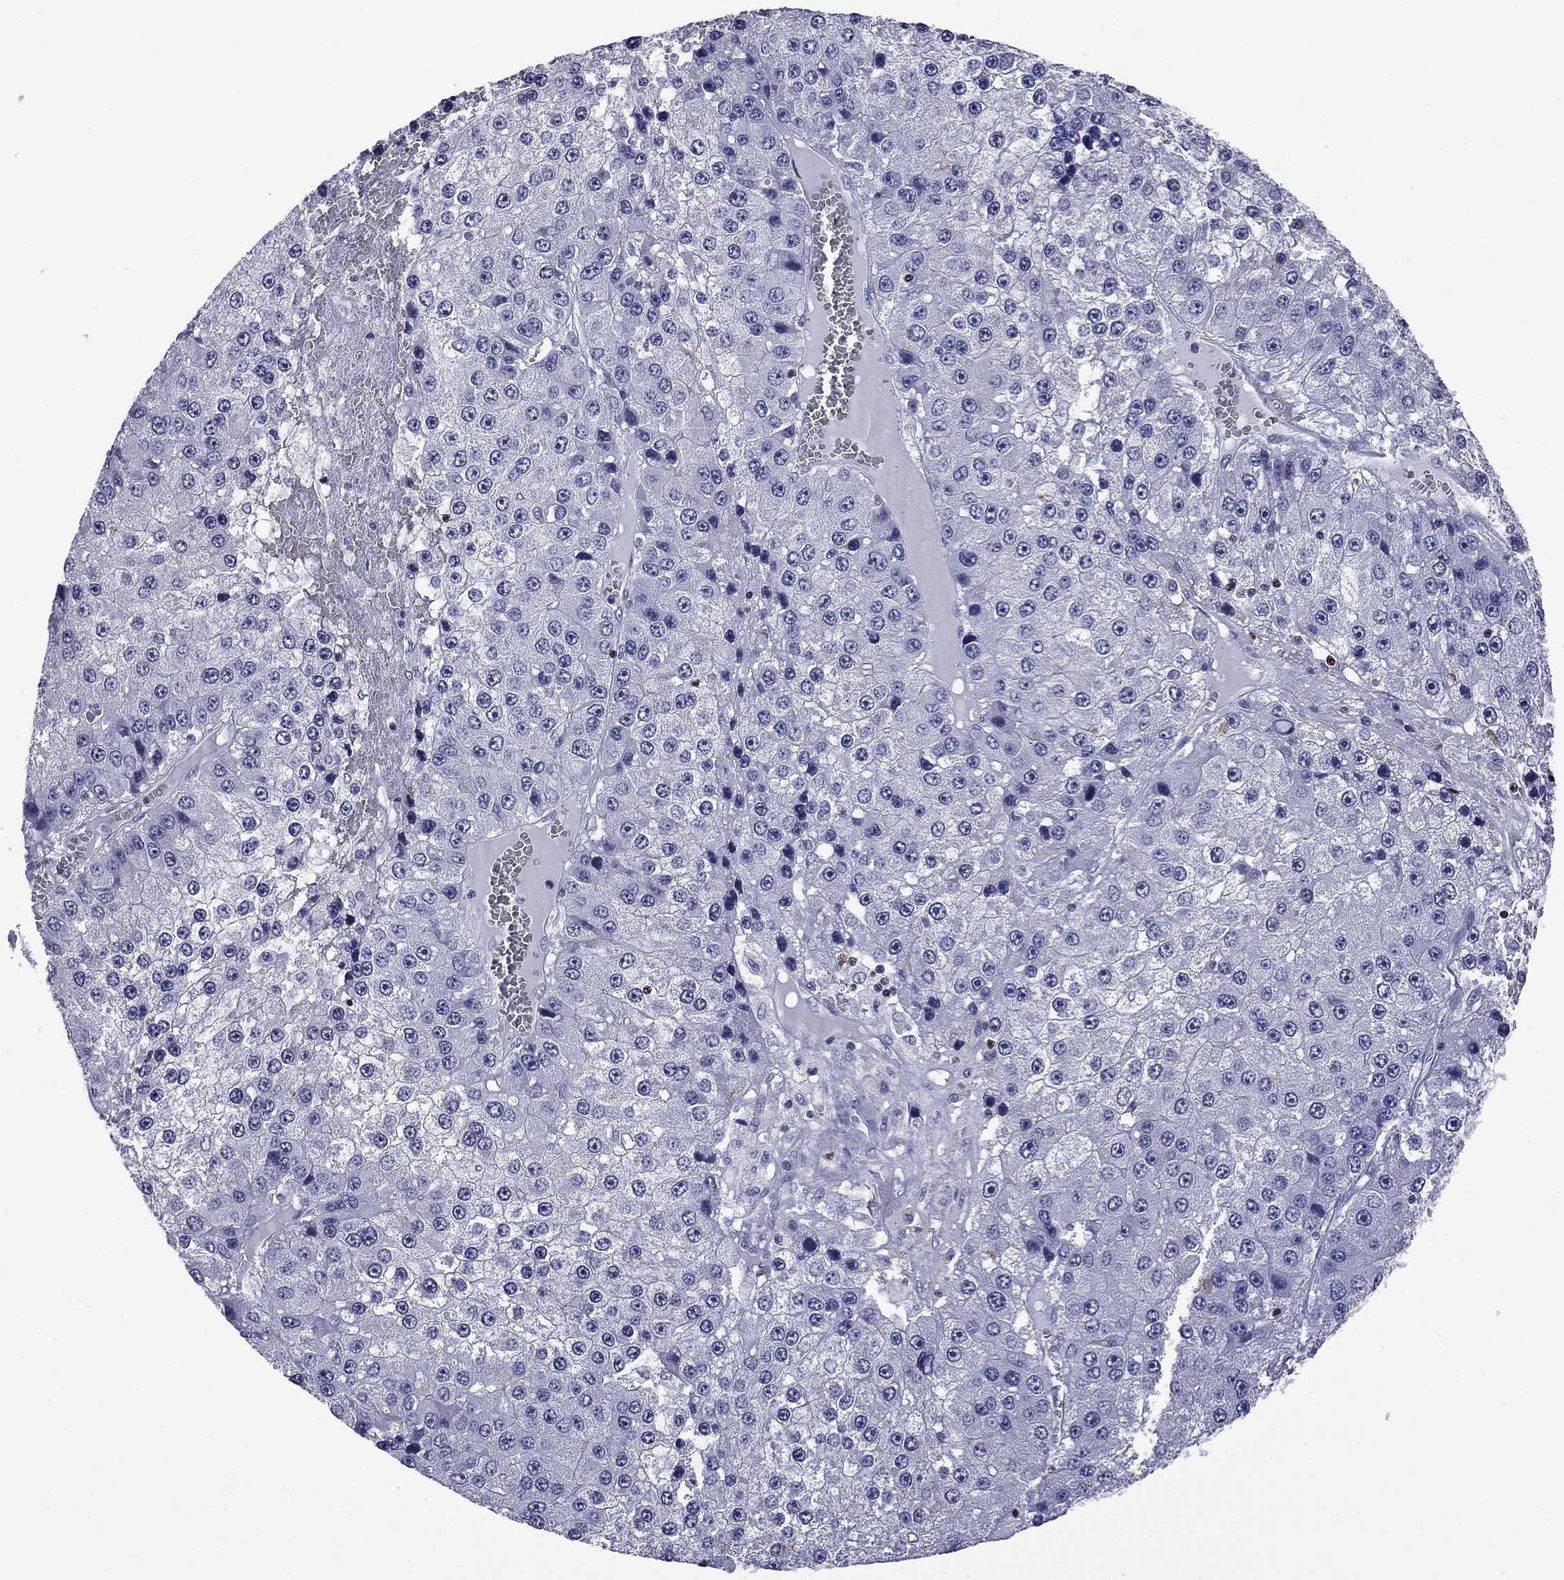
{"staining": {"intensity": "negative", "quantity": "none", "location": "none"}, "tissue": "liver cancer", "cell_type": "Tumor cells", "image_type": "cancer", "snomed": [{"axis": "morphology", "description": "Carcinoma, Hepatocellular, NOS"}, {"axis": "topography", "description": "Liver"}], "caption": "This is a photomicrograph of immunohistochemistry (IHC) staining of hepatocellular carcinoma (liver), which shows no positivity in tumor cells.", "gene": "IKZF3", "patient": {"sex": "female", "age": 73}}